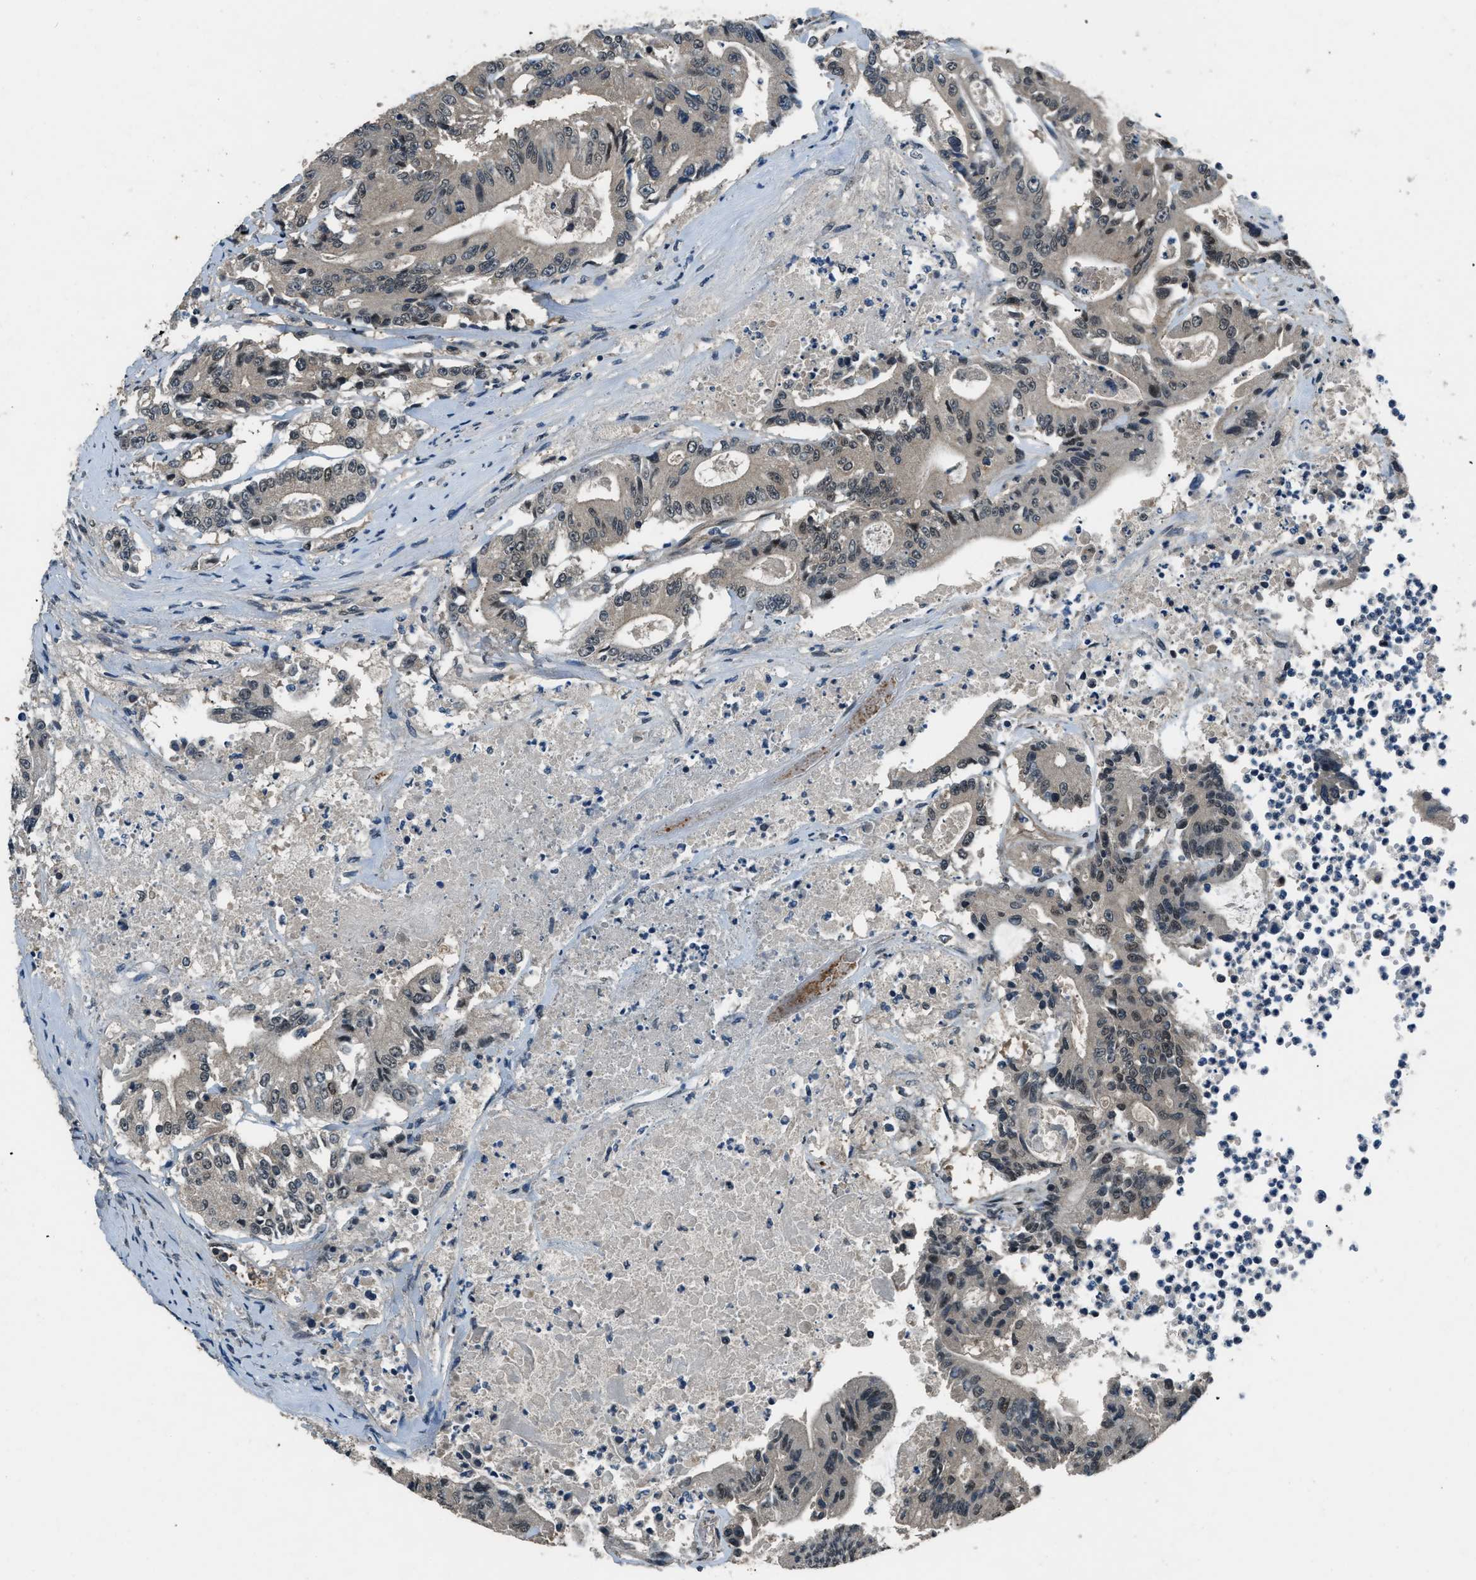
{"staining": {"intensity": "weak", "quantity": ">75%", "location": "cytoplasmic/membranous"}, "tissue": "colorectal cancer", "cell_type": "Tumor cells", "image_type": "cancer", "snomed": [{"axis": "morphology", "description": "Adenocarcinoma, NOS"}, {"axis": "topography", "description": "Colon"}], "caption": "A brown stain highlights weak cytoplasmic/membranous positivity of a protein in colorectal cancer tumor cells.", "gene": "NUDCD3", "patient": {"sex": "female", "age": 77}}